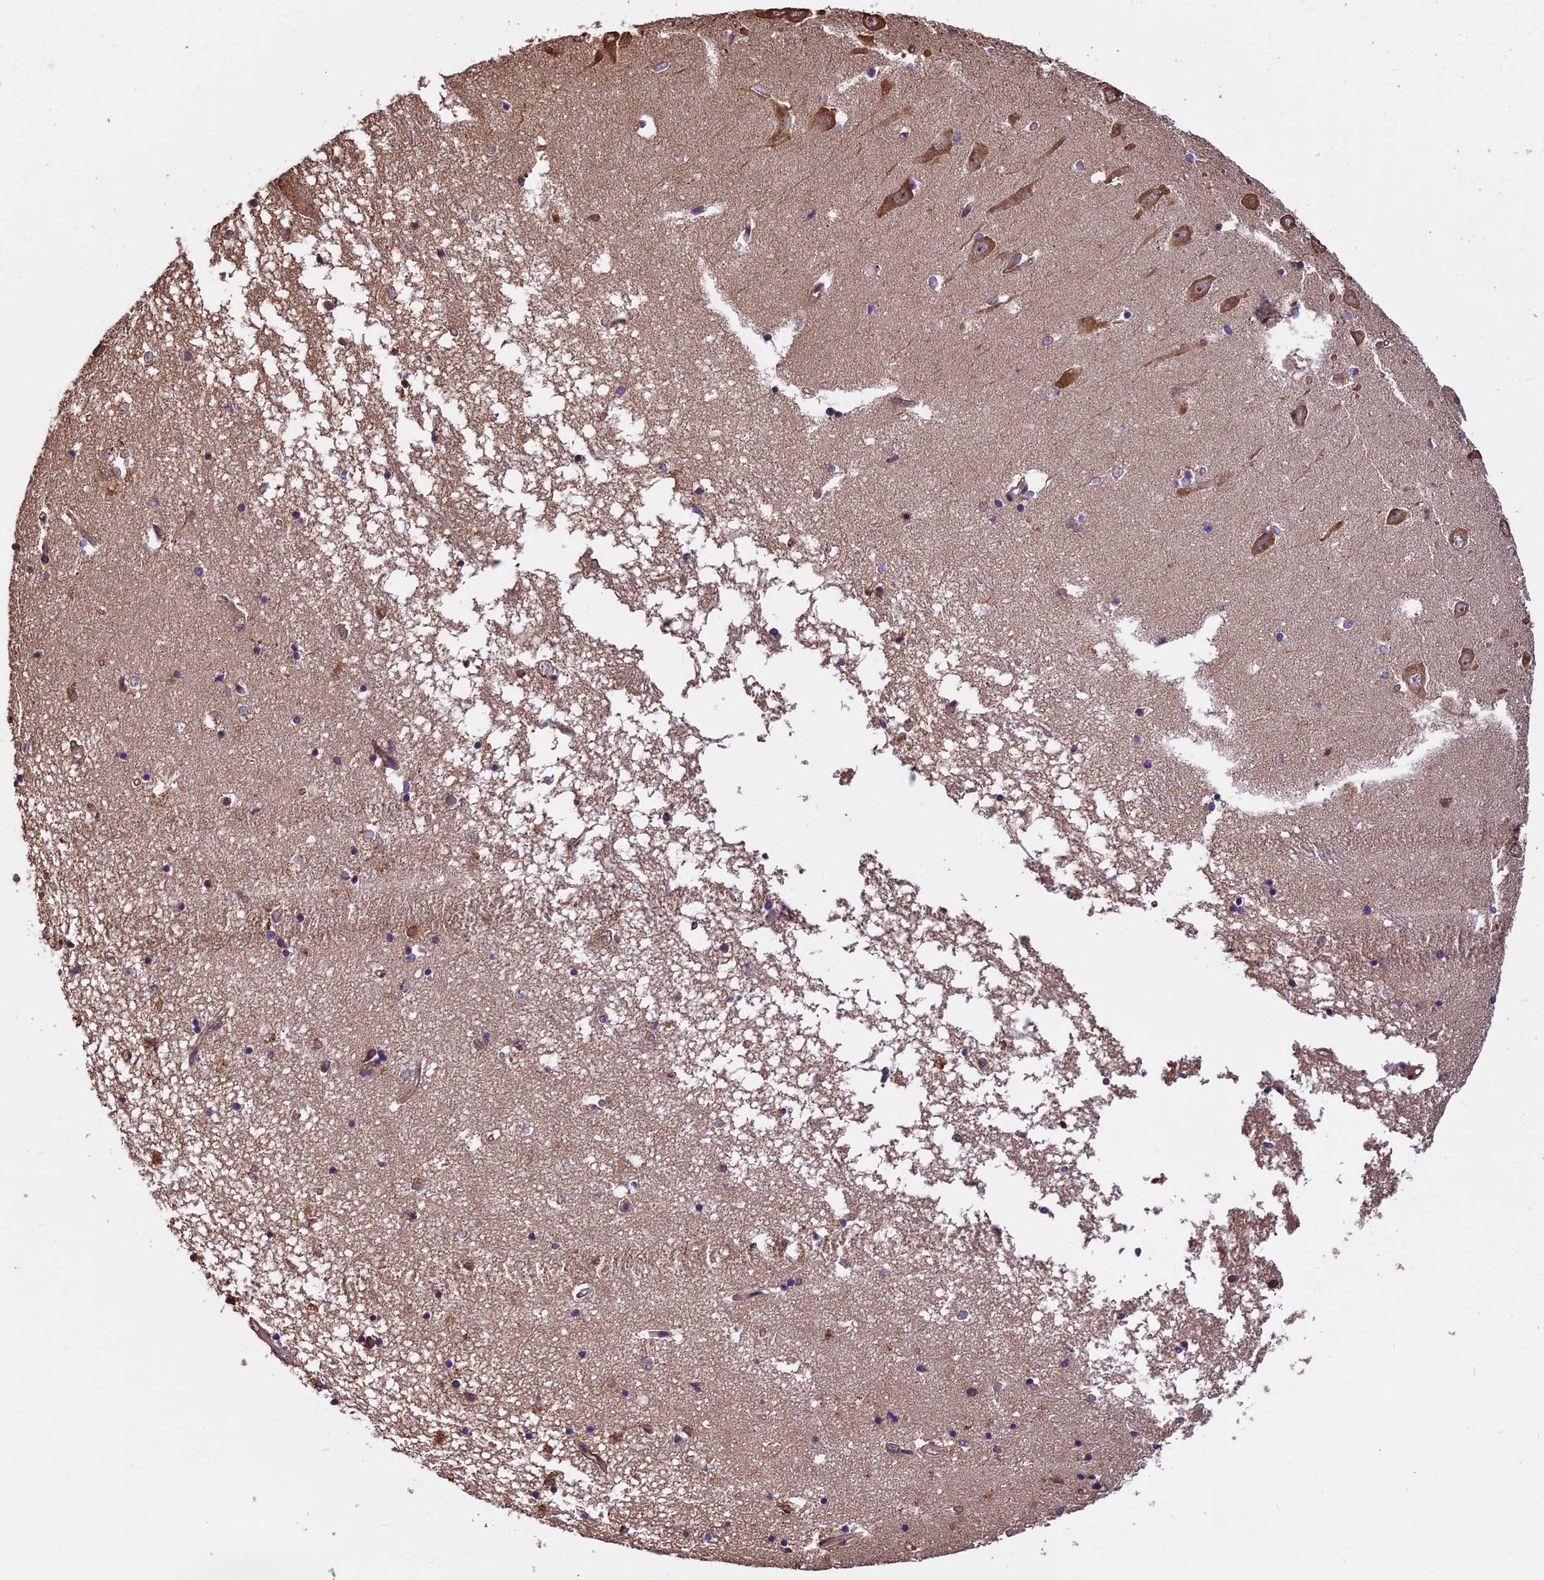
{"staining": {"intensity": "negative", "quantity": "none", "location": "none"}, "tissue": "hippocampus", "cell_type": "Glial cells", "image_type": "normal", "snomed": [{"axis": "morphology", "description": "Normal tissue, NOS"}, {"axis": "topography", "description": "Hippocampus"}], "caption": "Glial cells show no significant protein positivity in benign hippocampus.", "gene": "CHMP2A", "patient": {"sex": "male", "age": 70}}